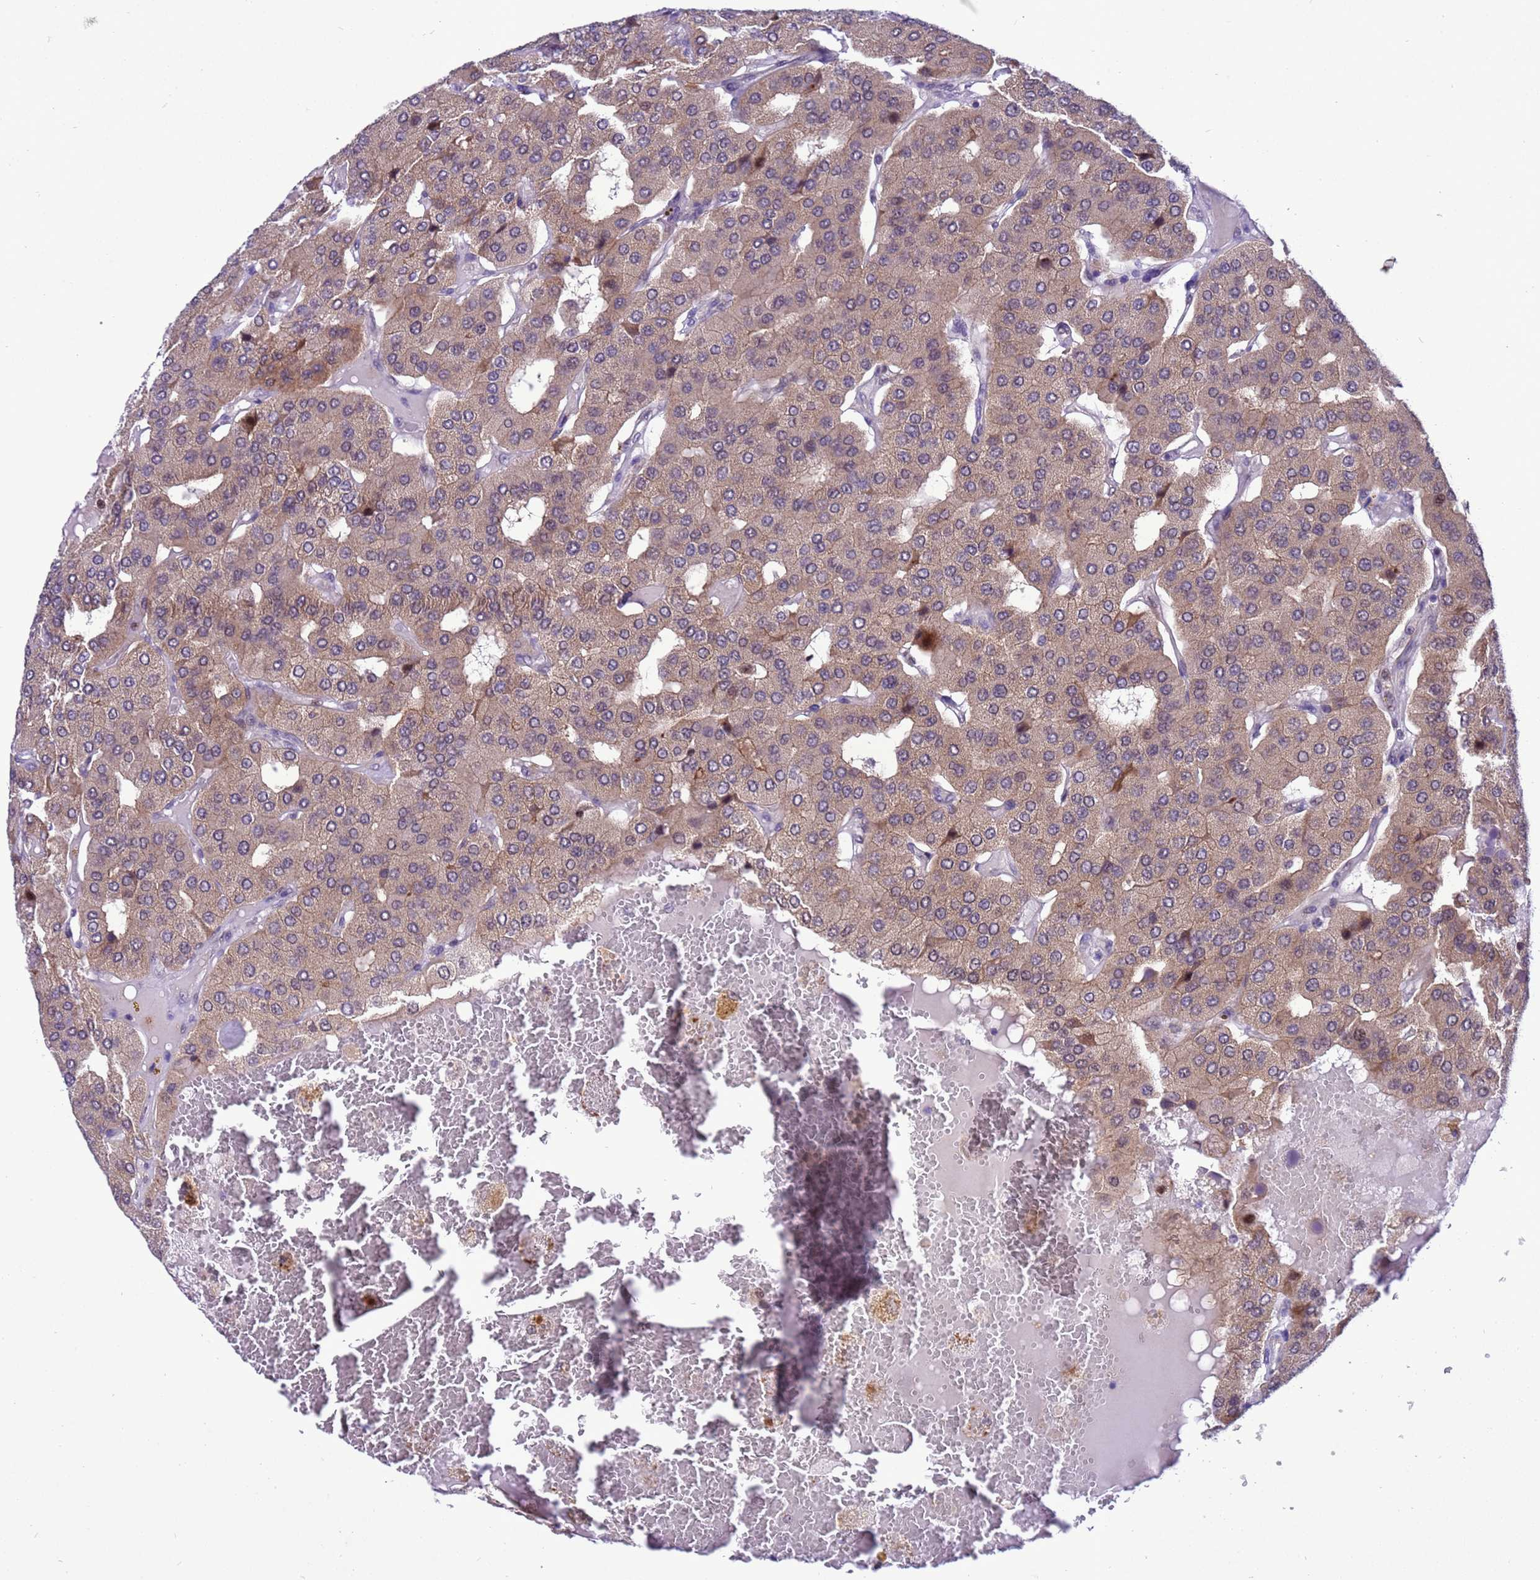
{"staining": {"intensity": "weak", "quantity": "25%-75%", "location": "cytoplasmic/membranous"}, "tissue": "parathyroid gland", "cell_type": "Glandular cells", "image_type": "normal", "snomed": [{"axis": "morphology", "description": "Normal tissue, NOS"}, {"axis": "morphology", "description": "Adenoma, NOS"}, {"axis": "topography", "description": "Parathyroid gland"}], "caption": "This image reveals immunohistochemistry (IHC) staining of normal human parathyroid gland, with low weak cytoplasmic/membranous staining in about 25%-75% of glandular cells.", "gene": "RASD1", "patient": {"sex": "female", "age": 86}}